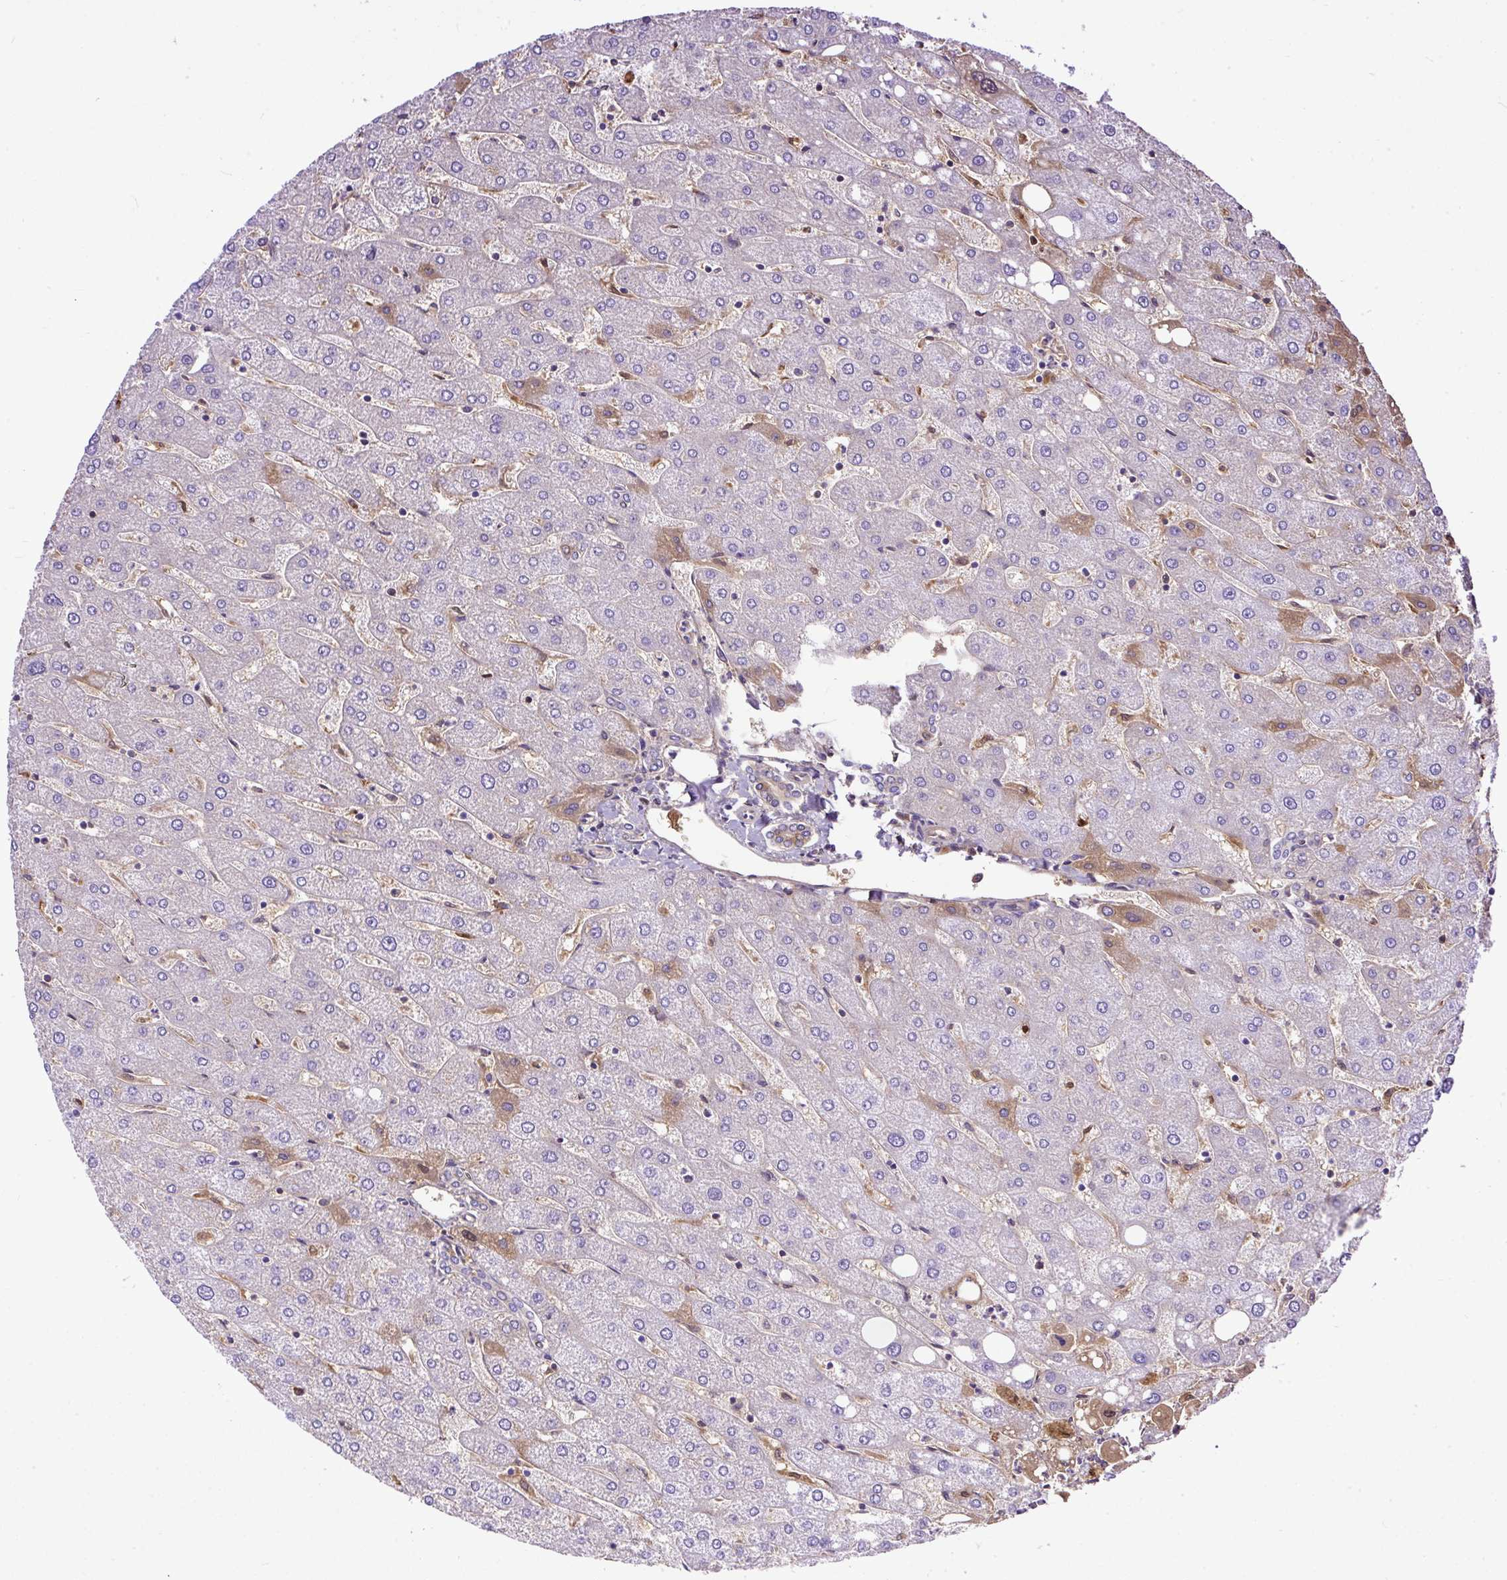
{"staining": {"intensity": "negative", "quantity": "none", "location": "none"}, "tissue": "liver", "cell_type": "Cholangiocytes", "image_type": "normal", "snomed": [{"axis": "morphology", "description": "Normal tissue, NOS"}, {"axis": "topography", "description": "Liver"}], "caption": "Immunohistochemistry histopathology image of normal liver: liver stained with DAB (3,3'-diaminobenzidine) reveals no significant protein positivity in cholangiocytes.", "gene": "CLEC3B", "patient": {"sex": "male", "age": 67}}